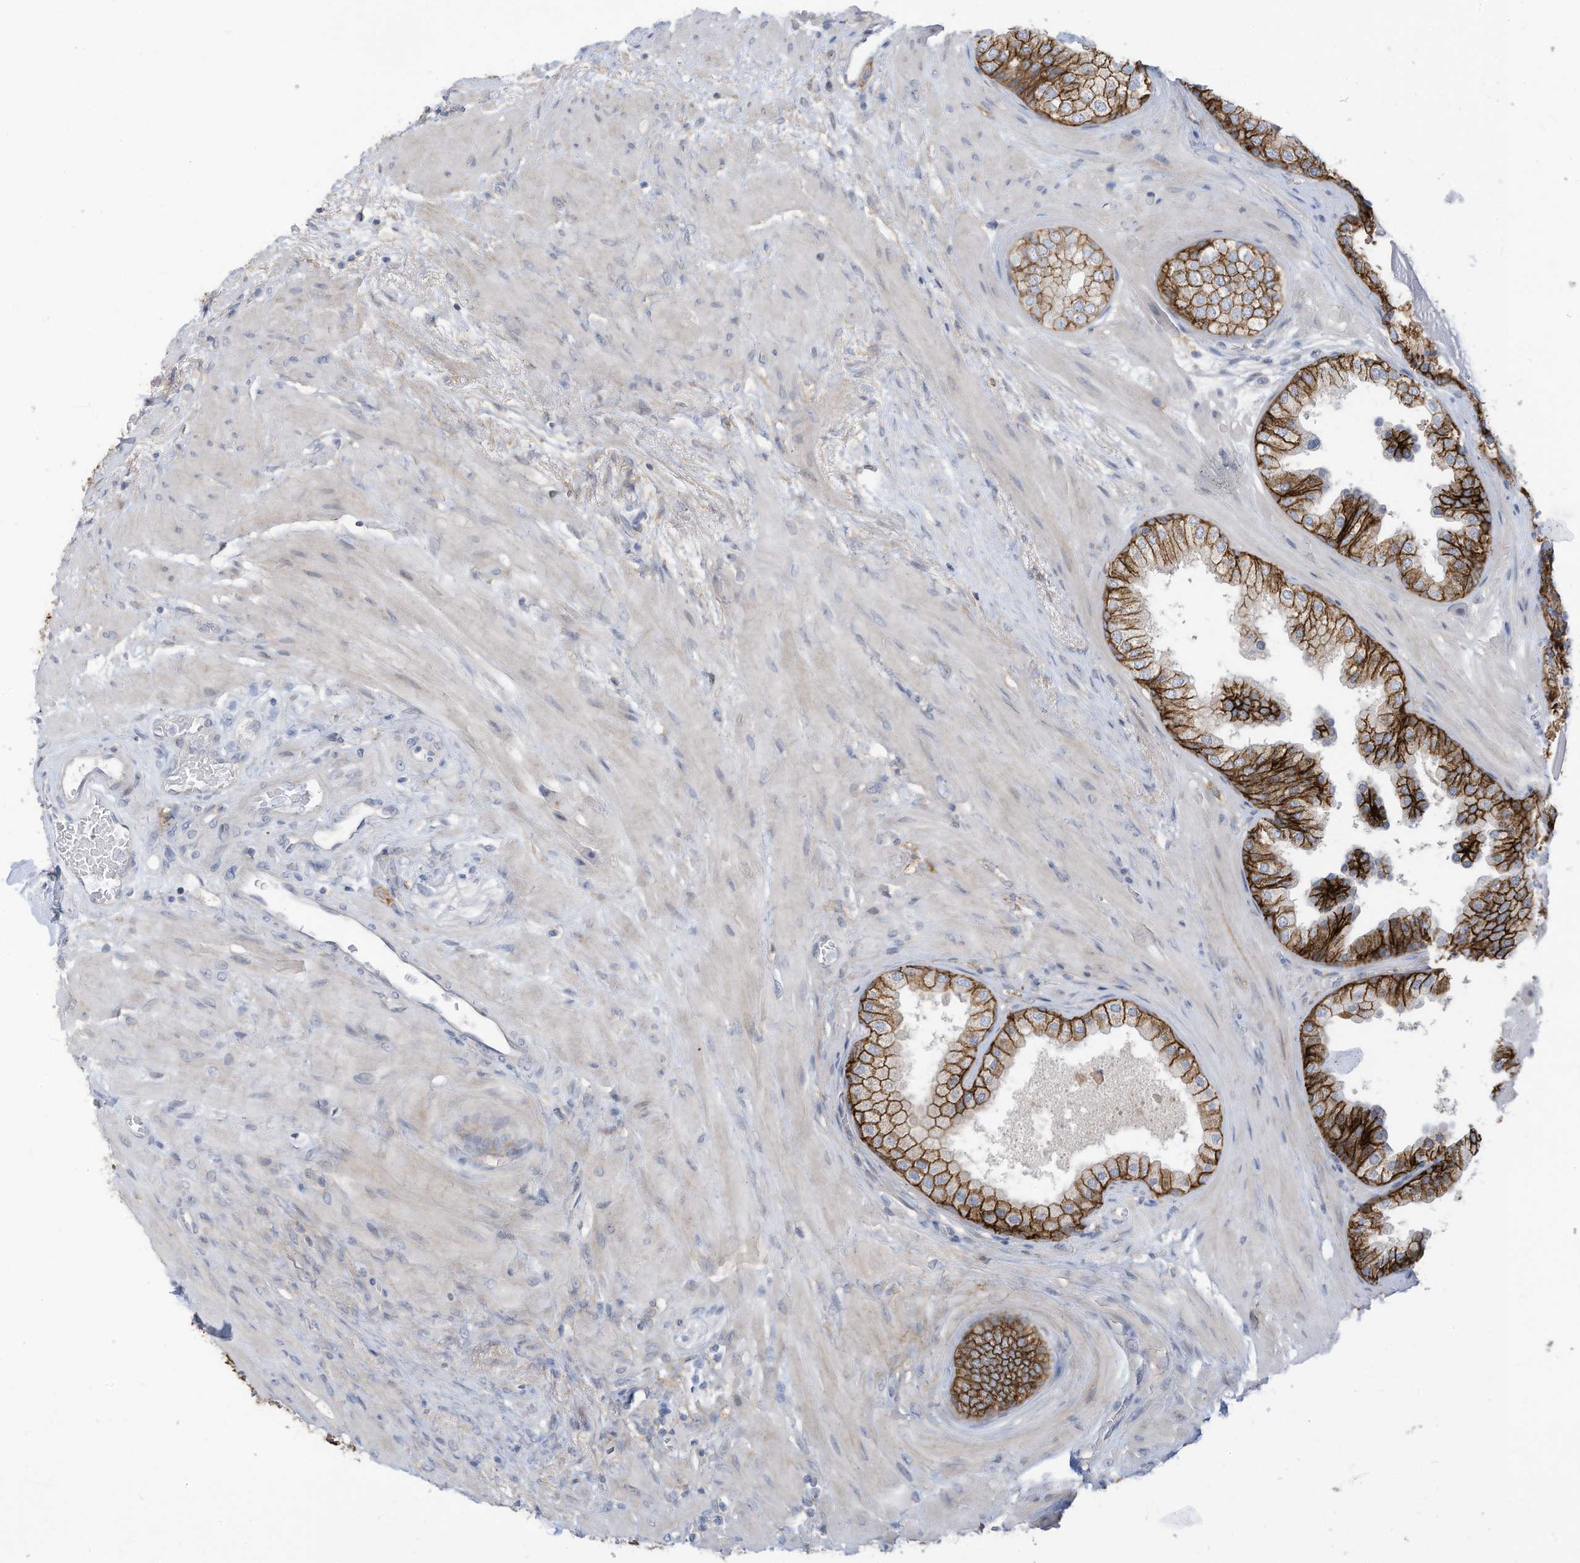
{"staining": {"intensity": "strong", "quantity": ">75%", "location": "cytoplasmic/membranous"}, "tissue": "prostate", "cell_type": "Glandular cells", "image_type": "normal", "snomed": [{"axis": "morphology", "description": "Normal tissue, NOS"}, {"axis": "topography", "description": "Prostate"}], "caption": "Prostate stained for a protein (brown) demonstrates strong cytoplasmic/membranous positive positivity in approximately >75% of glandular cells.", "gene": "SLC1A5", "patient": {"sex": "male", "age": 48}}